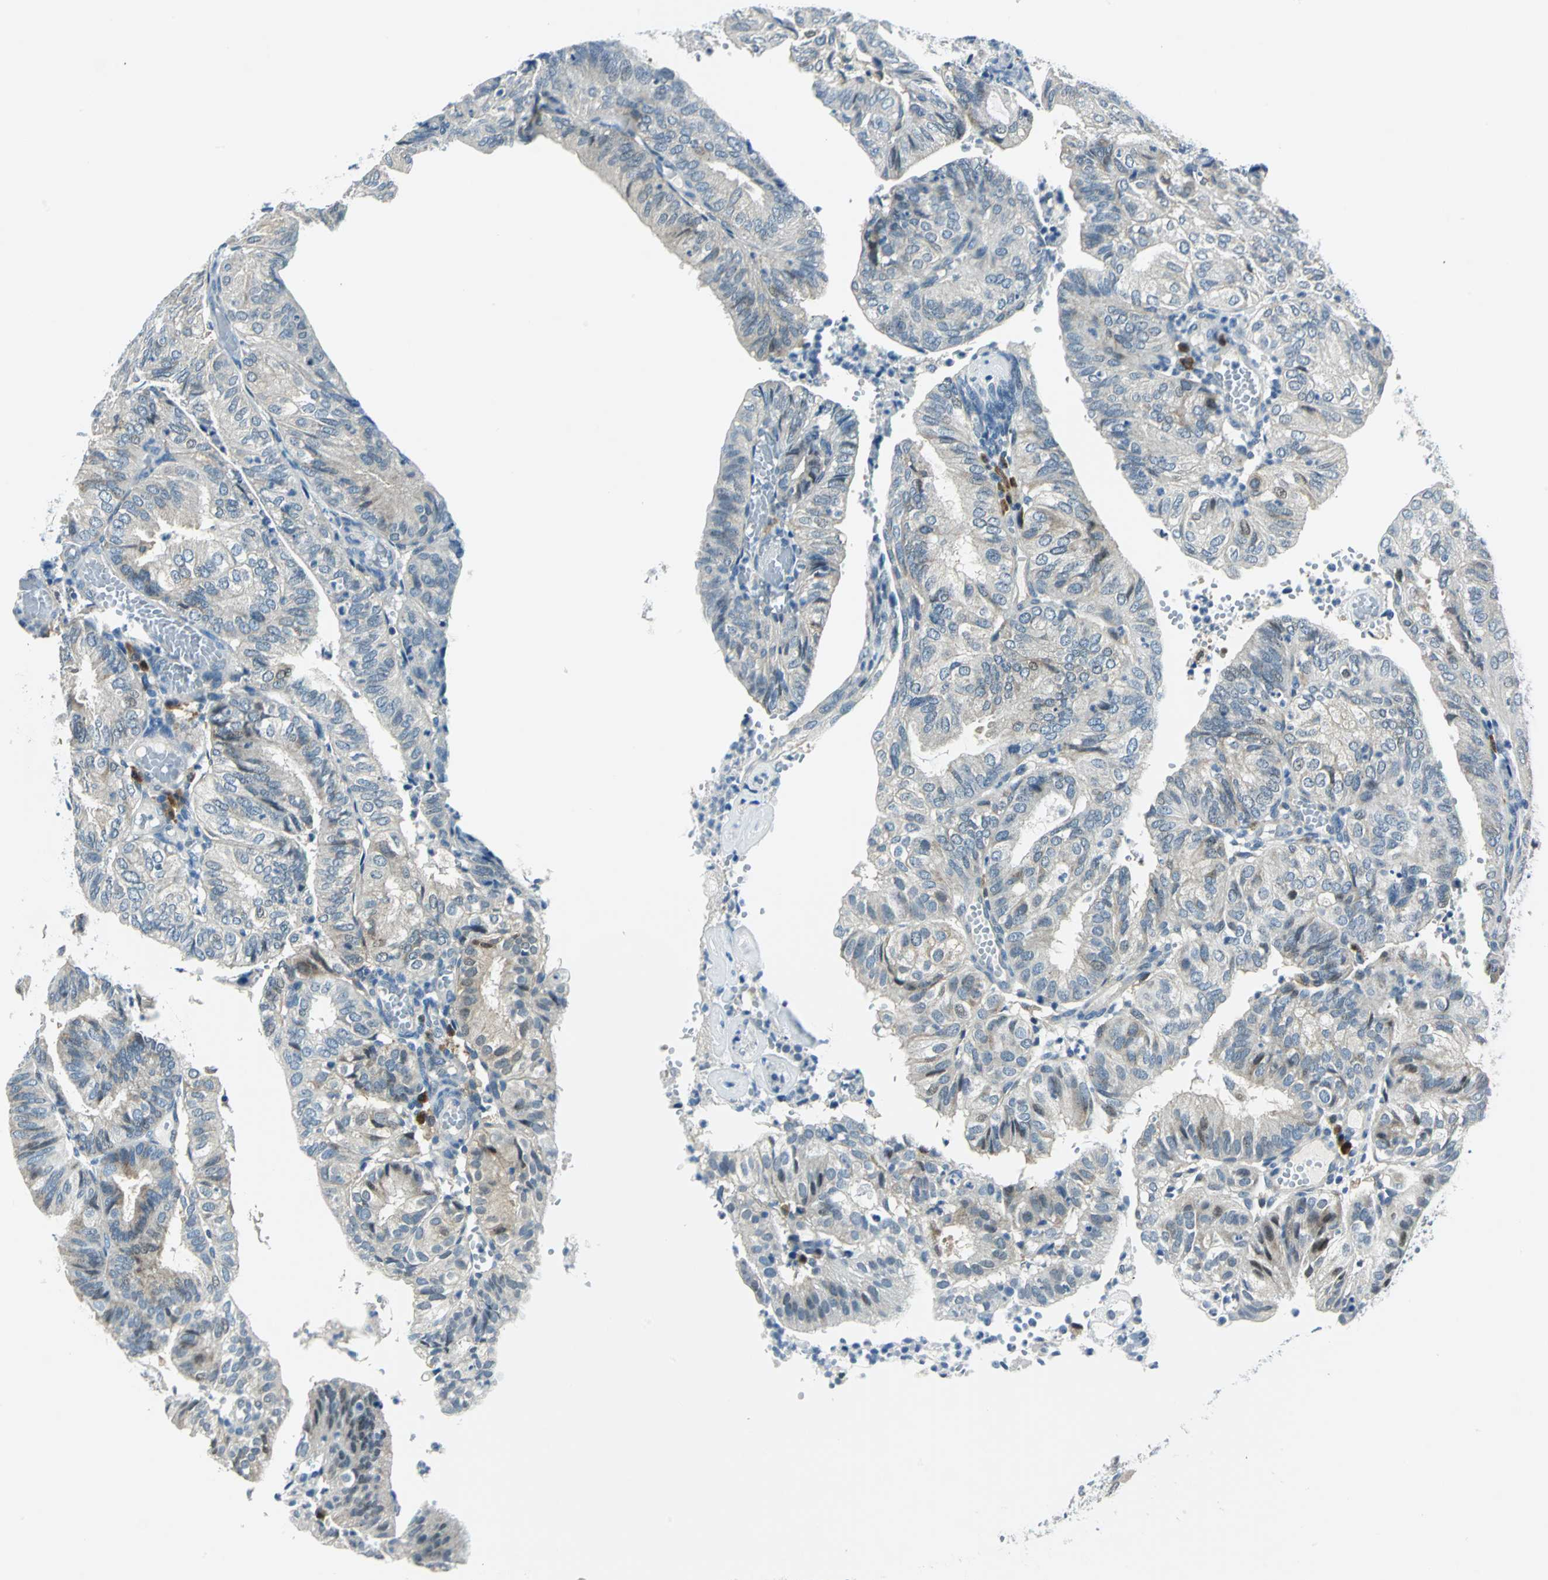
{"staining": {"intensity": "moderate", "quantity": "<25%", "location": "cytoplasmic/membranous,nuclear"}, "tissue": "endometrial cancer", "cell_type": "Tumor cells", "image_type": "cancer", "snomed": [{"axis": "morphology", "description": "Adenocarcinoma, NOS"}, {"axis": "topography", "description": "Uterus"}], "caption": "Protein staining by immunohistochemistry (IHC) displays moderate cytoplasmic/membranous and nuclear staining in approximately <25% of tumor cells in adenocarcinoma (endometrial). The staining was performed using DAB to visualize the protein expression in brown, while the nuclei were stained in blue with hematoxylin (Magnification: 20x).", "gene": "AKR1A1", "patient": {"sex": "female", "age": 60}}